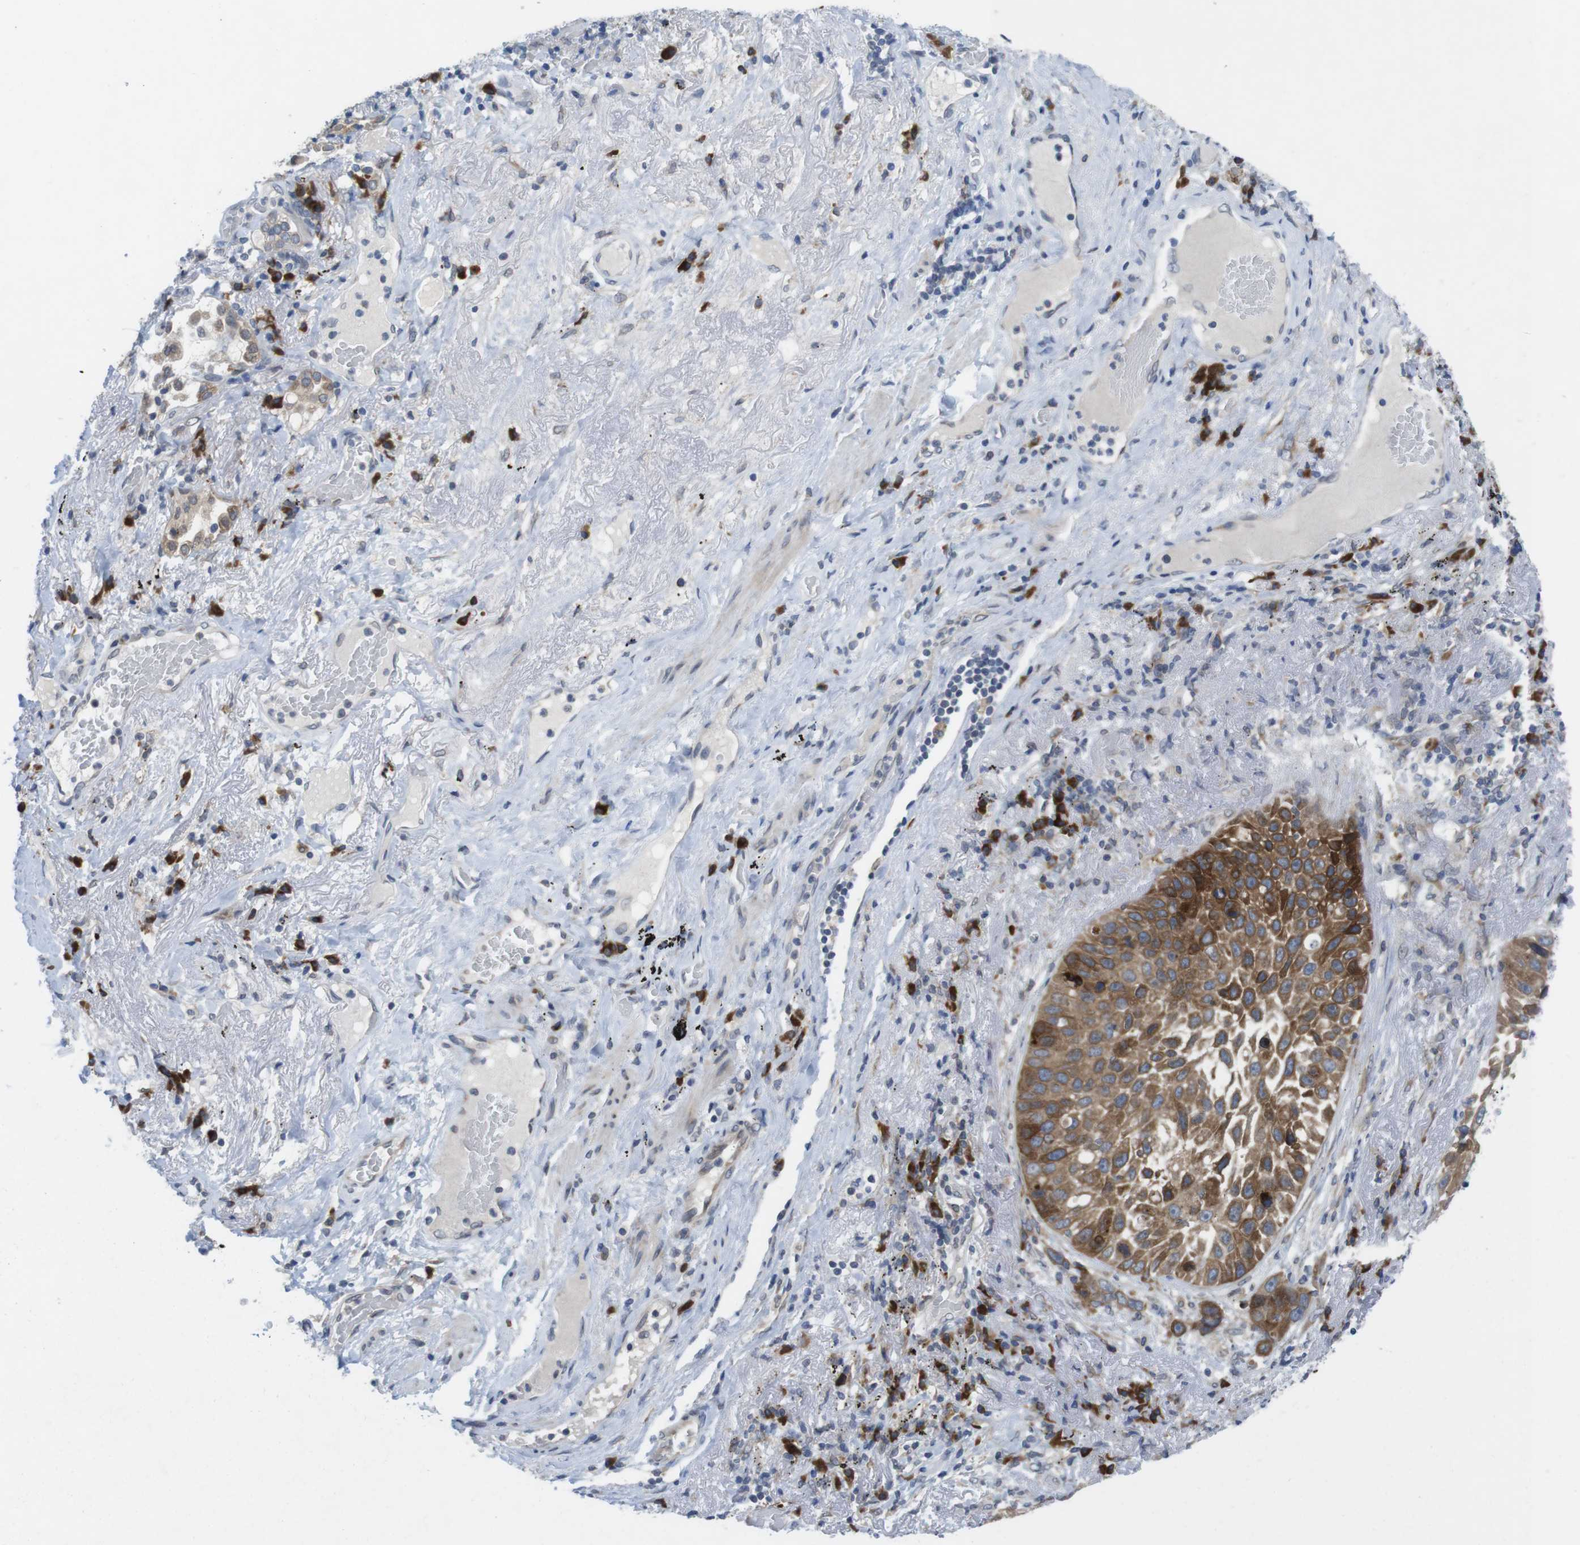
{"staining": {"intensity": "moderate", "quantity": ">75%", "location": "cytoplasmic/membranous"}, "tissue": "lung cancer", "cell_type": "Tumor cells", "image_type": "cancer", "snomed": [{"axis": "morphology", "description": "Squamous cell carcinoma, NOS"}, {"axis": "topography", "description": "Lung"}], "caption": "Squamous cell carcinoma (lung) tissue shows moderate cytoplasmic/membranous expression in approximately >75% of tumor cells, visualized by immunohistochemistry.", "gene": "ERGIC3", "patient": {"sex": "male", "age": 57}}